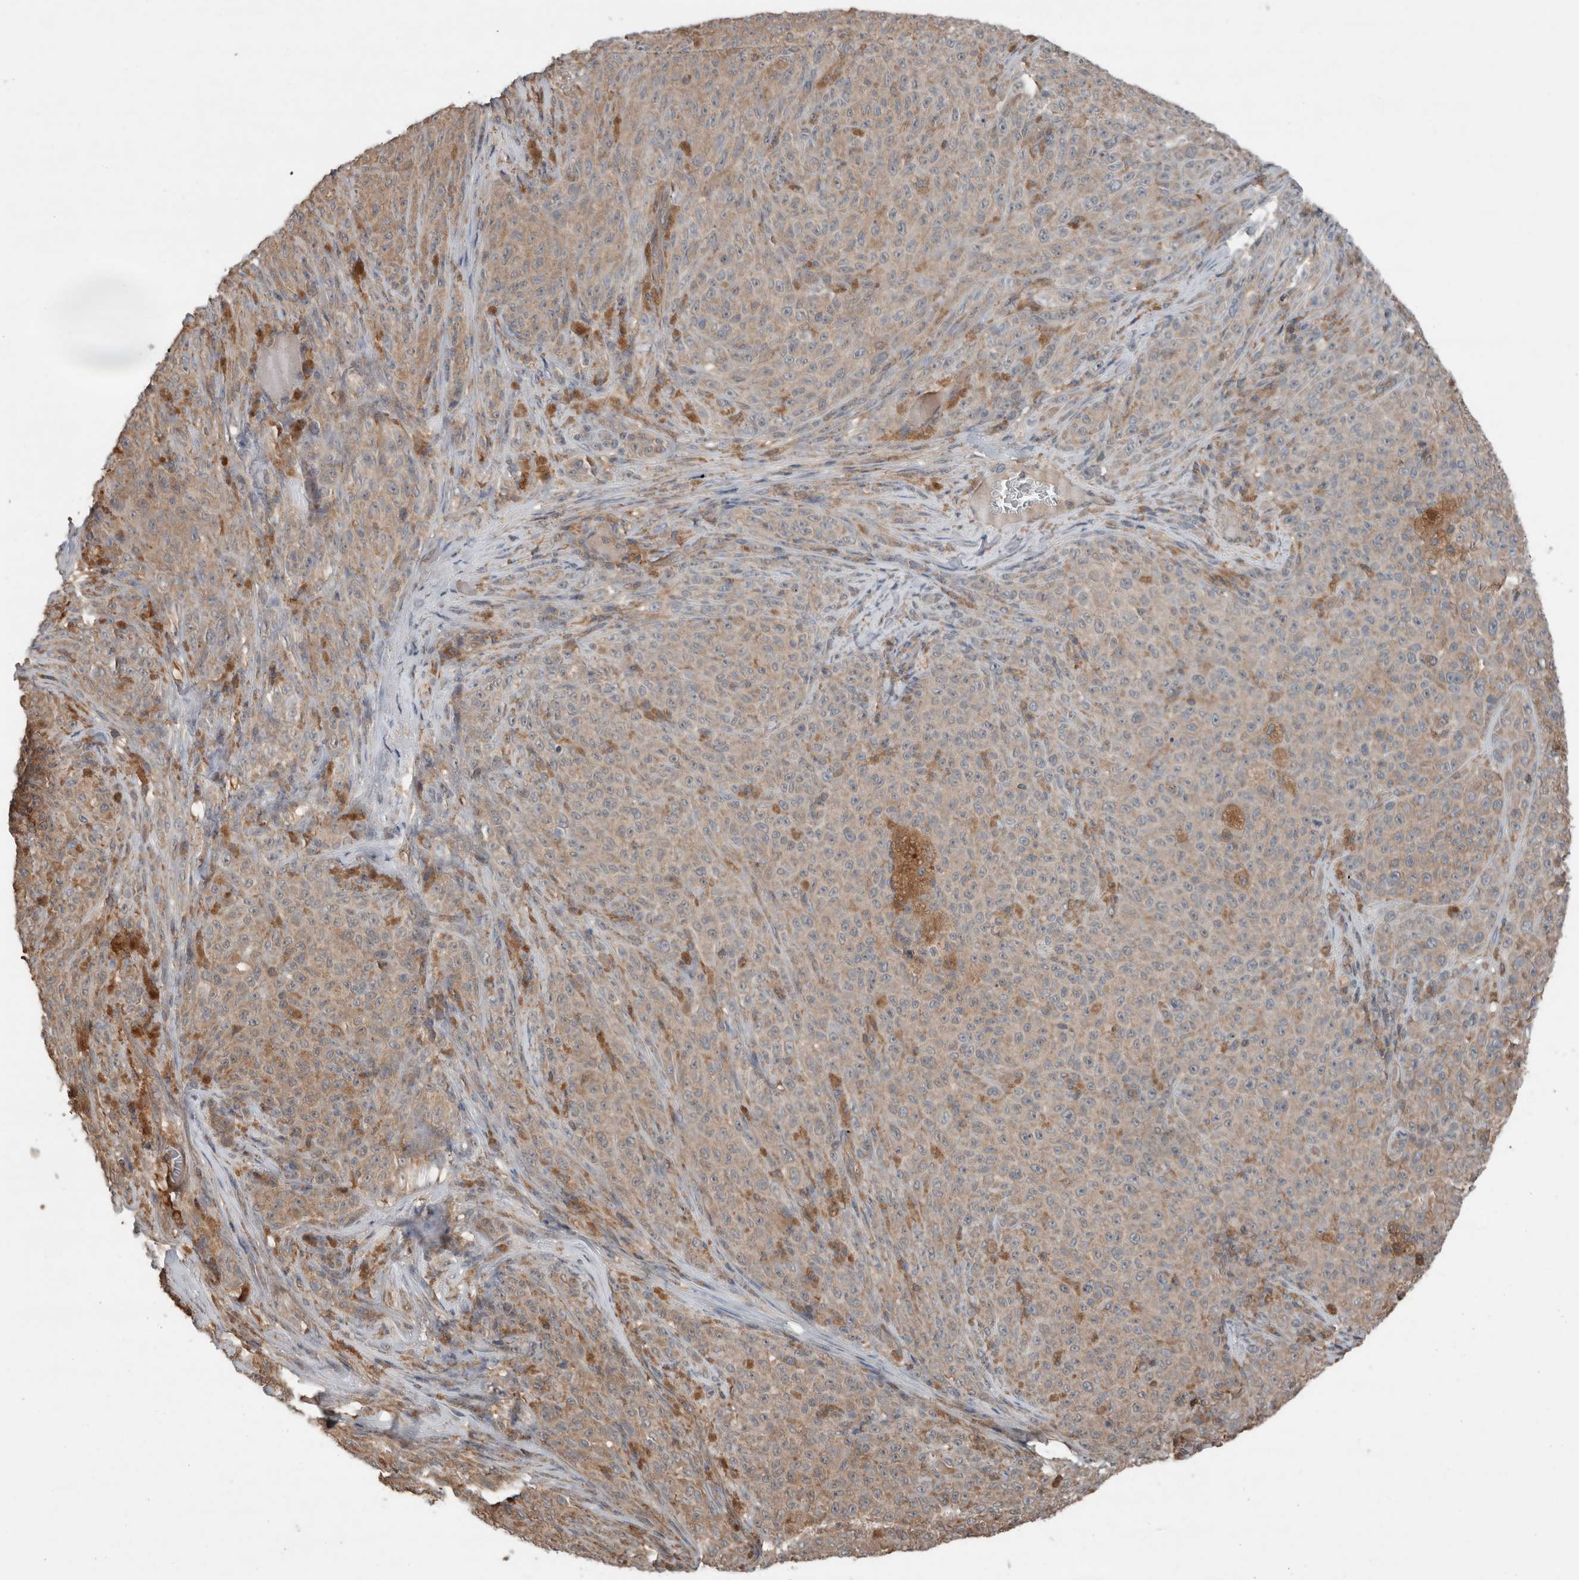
{"staining": {"intensity": "weak", "quantity": ">75%", "location": "cytoplasmic/membranous"}, "tissue": "melanoma", "cell_type": "Tumor cells", "image_type": "cancer", "snomed": [{"axis": "morphology", "description": "Malignant melanoma, NOS"}, {"axis": "topography", "description": "Skin"}], "caption": "A low amount of weak cytoplasmic/membranous positivity is identified in approximately >75% of tumor cells in melanoma tissue.", "gene": "KLK14", "patient": {"sex": "female", "age": 82}}